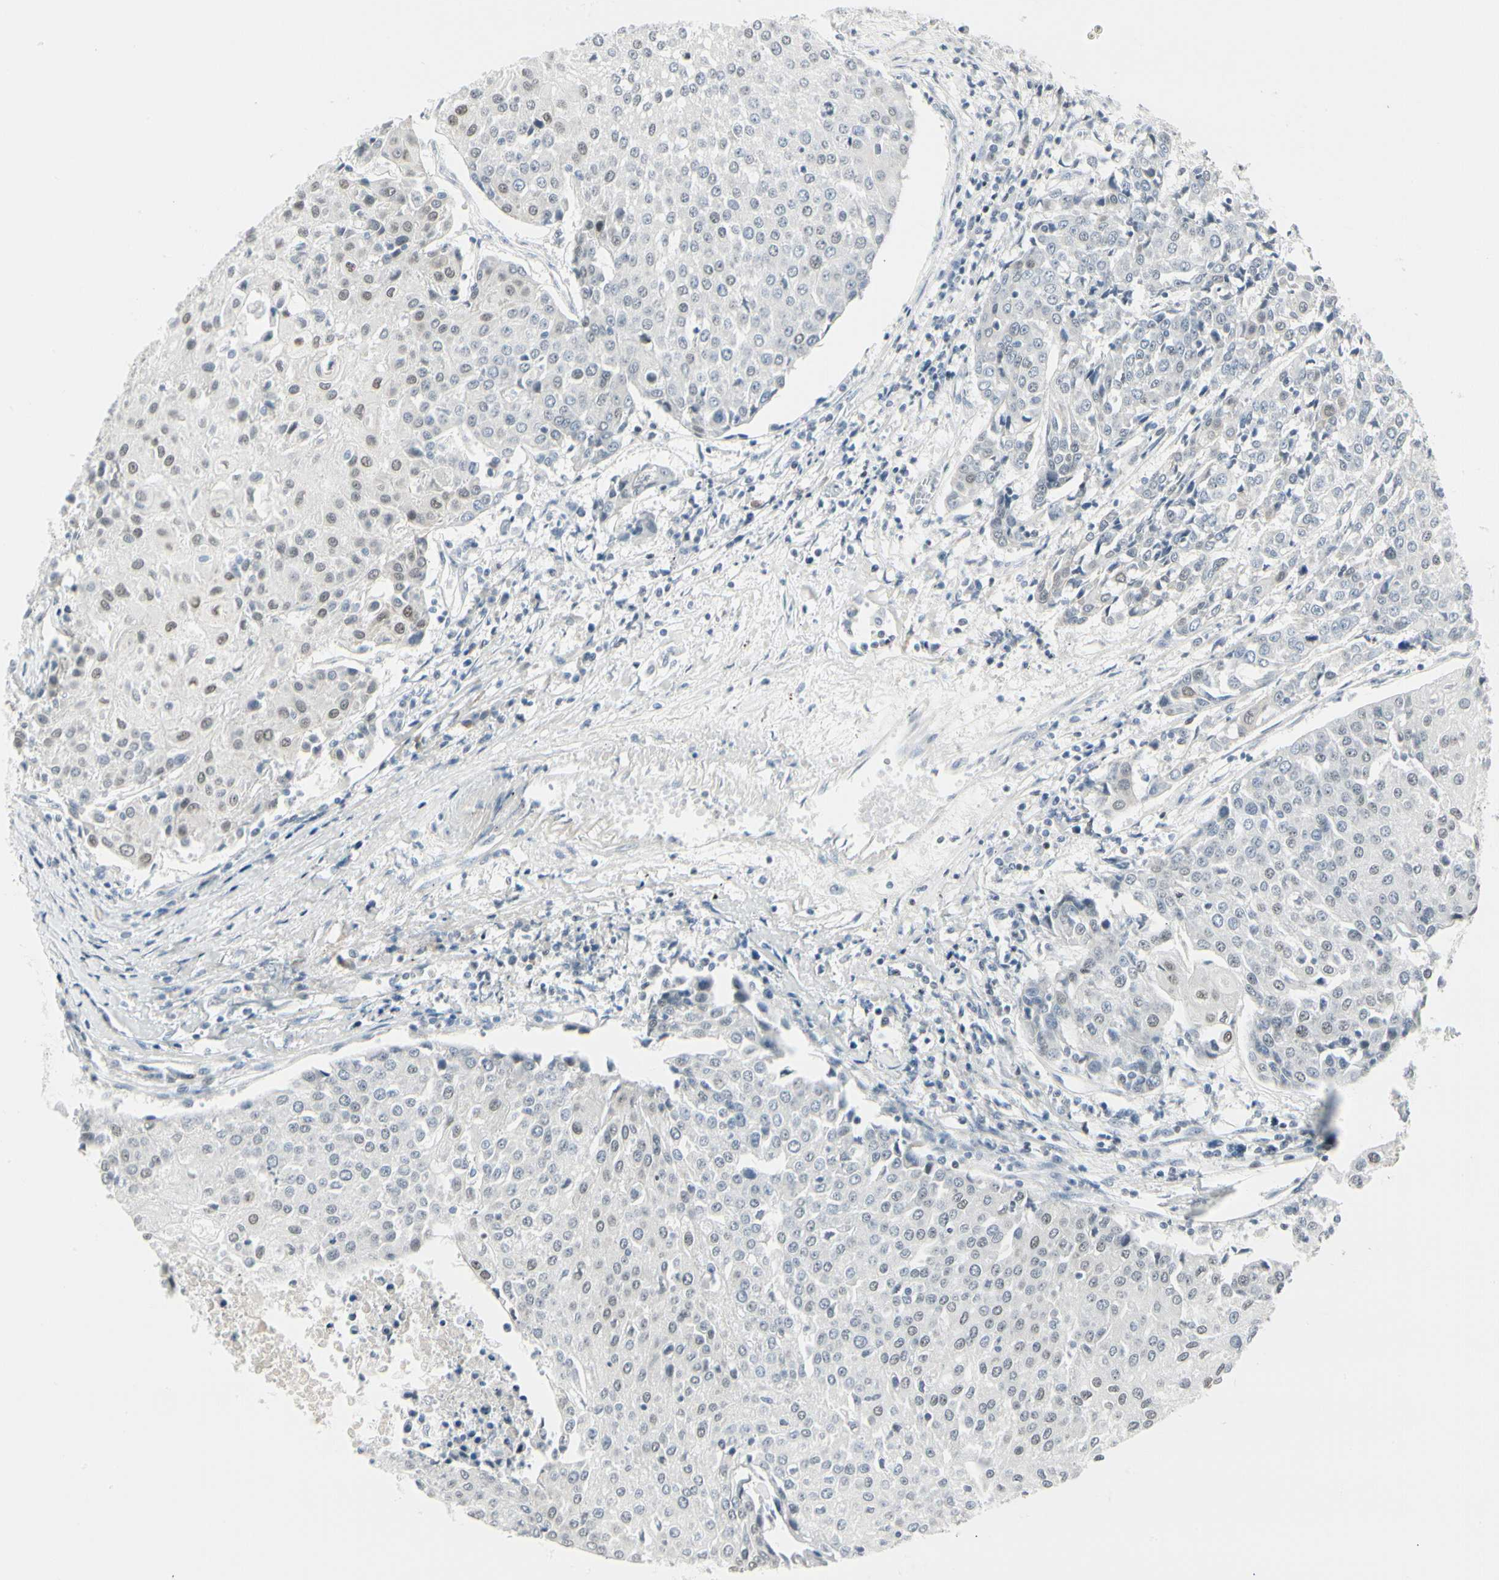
{"staining": {"intensity": "weak", "quantity": "<25%", "location": "nuclear"}, "tissue": "urothelial cancer", "cell_type": "Tumor cells", "image_type": "cancer", "snomed": [{"axis": "morphology", "description": "Urothelial carcinoma, High grade"}, {"axis": "topography", "description": "Urinary bladder"}], "caption": "IHC of urothelial cancer exhibits no expression in tumor cells.", "gene": "ZBTB7B", "patient": {"sex": "female", "age": 85}}